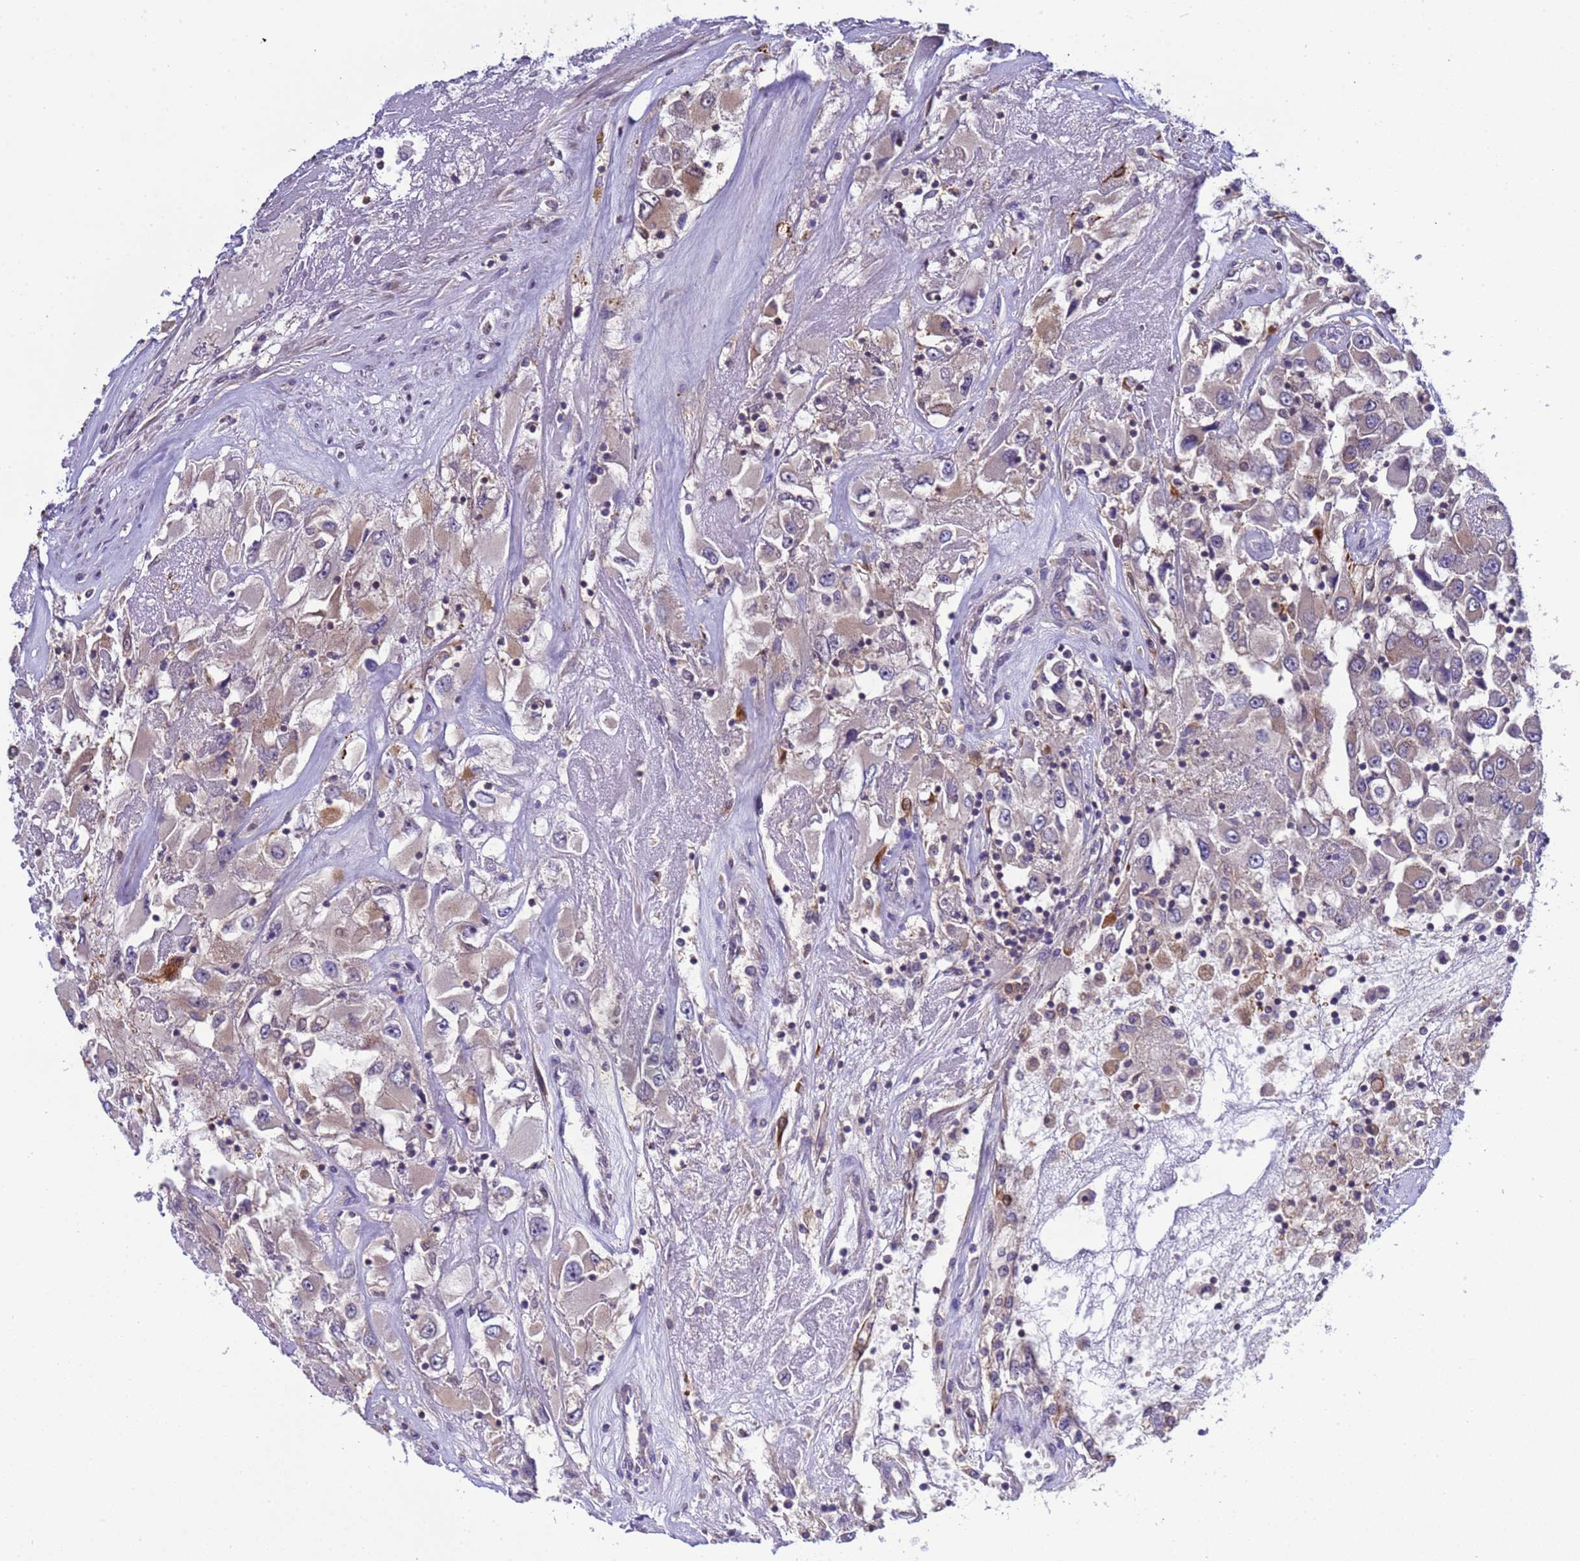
{"staining": {"intensity": "weak", "quantity": "<25%", "location": "cytoplasmic/membranous"}, "tissue": "renal cancer", "cell_type": "Tumor cells", "image_type": "cancer", "snomed": [{"axis": "morphology", "description": "Adenocarcinoma, NOS"}, {"axis": "topography", "description": "Kidney"}], "caption": "Immunohistochemical staining of adenocarcinoma (renal) shows no significant staining in tumor cells. (Brightfield microscopy of DAB immunohistochemistry (IHC) at high magnification).", "gene": "ELMOD2", "patient": {"sex": "female", "age": 52}}